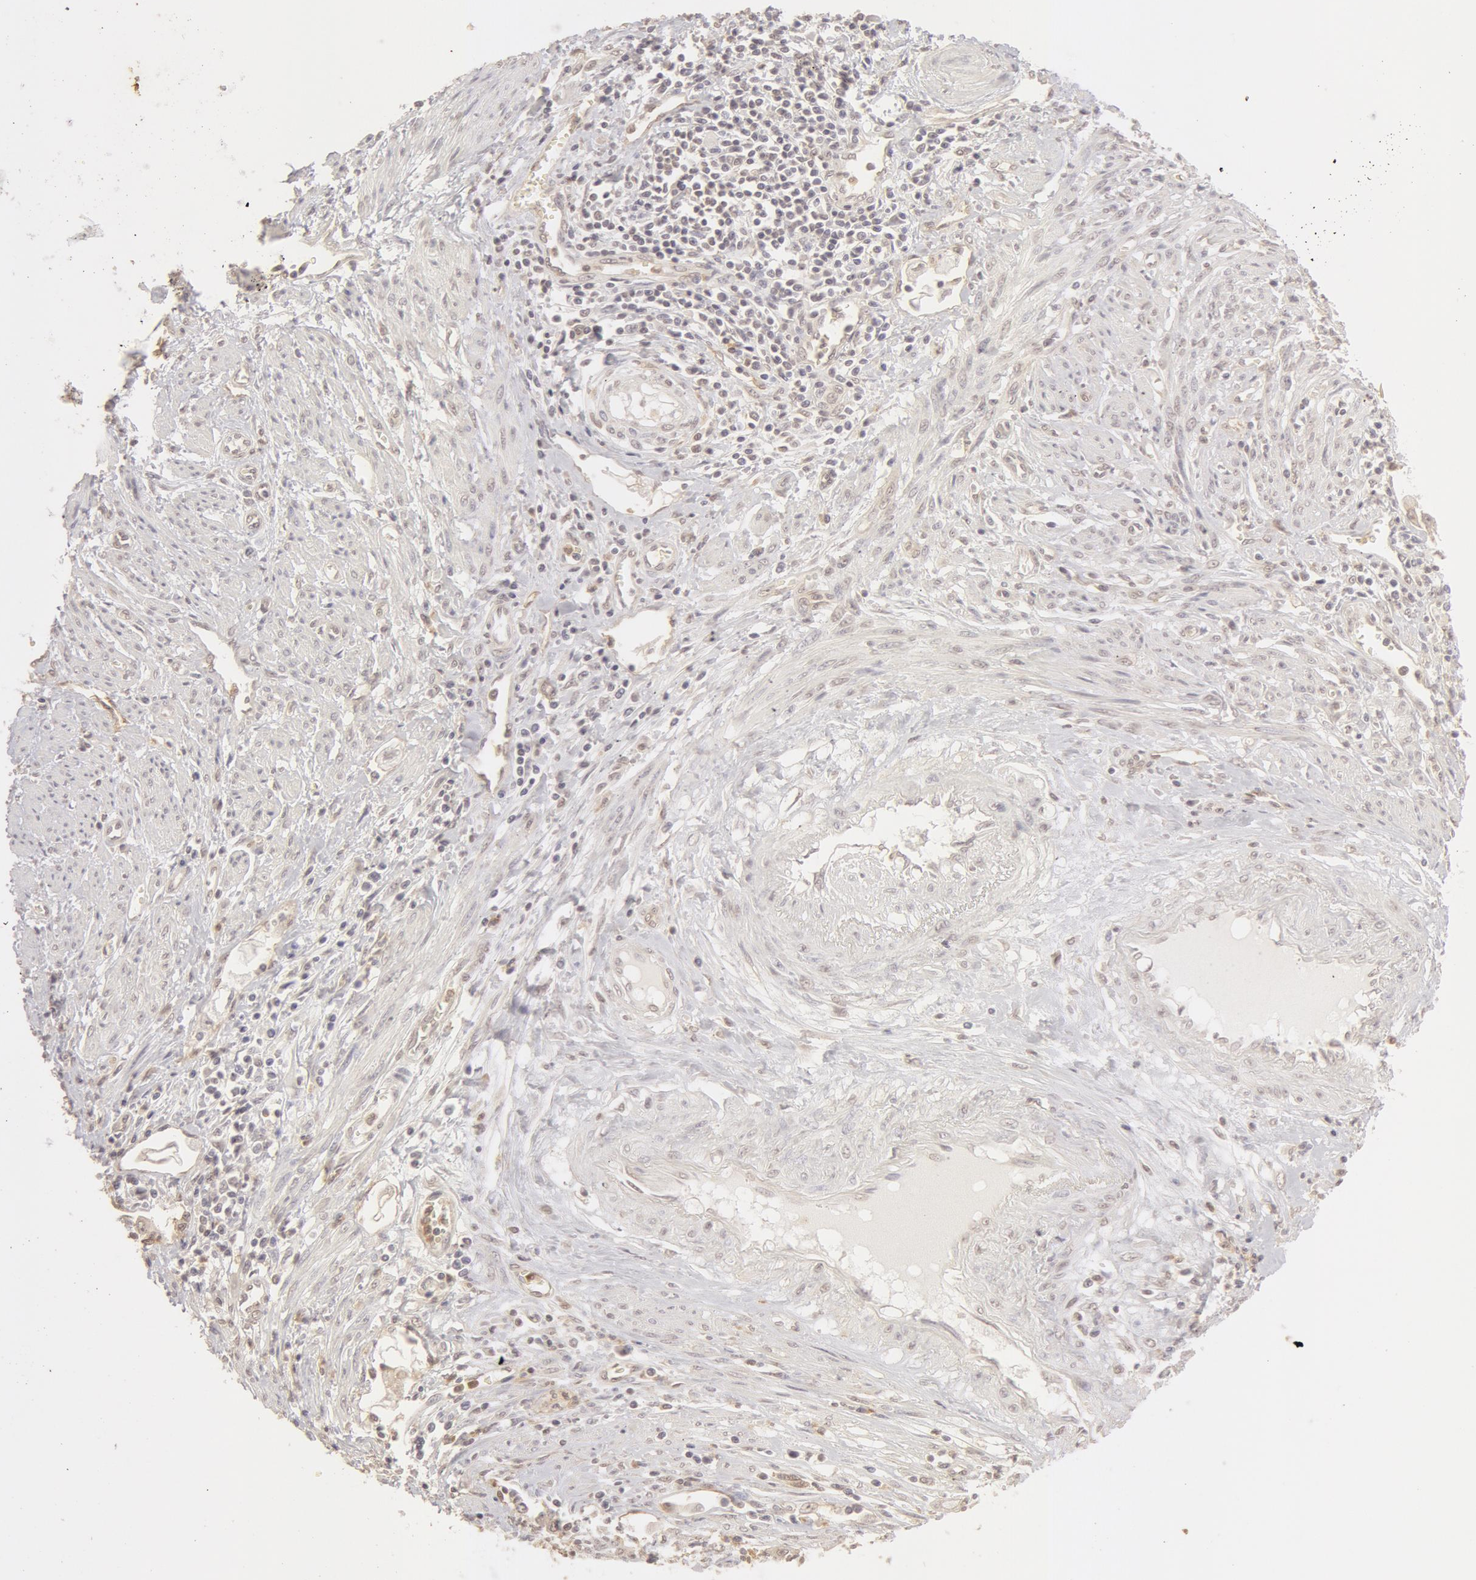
{"staining": {"intensity": "weak", "quantity": ">75%", "location": "cytoplasmic/membranous"}, "tissue": "endometrial cancer", "cell_type": "Tumor cells", "image_type": "cancer", "snomed": [{"axis": "morphology", "description": "Adenocarcinoma, NOS"}, {"axis": "topography", "description": "Endometrium"}], "caption": "Adenocarcinoma (endometrial) stained with a protein marker demonstrates weak staining in tumor cells.", "gene": "ADAM10", "patient": {"sex": "female", "age": 75}}